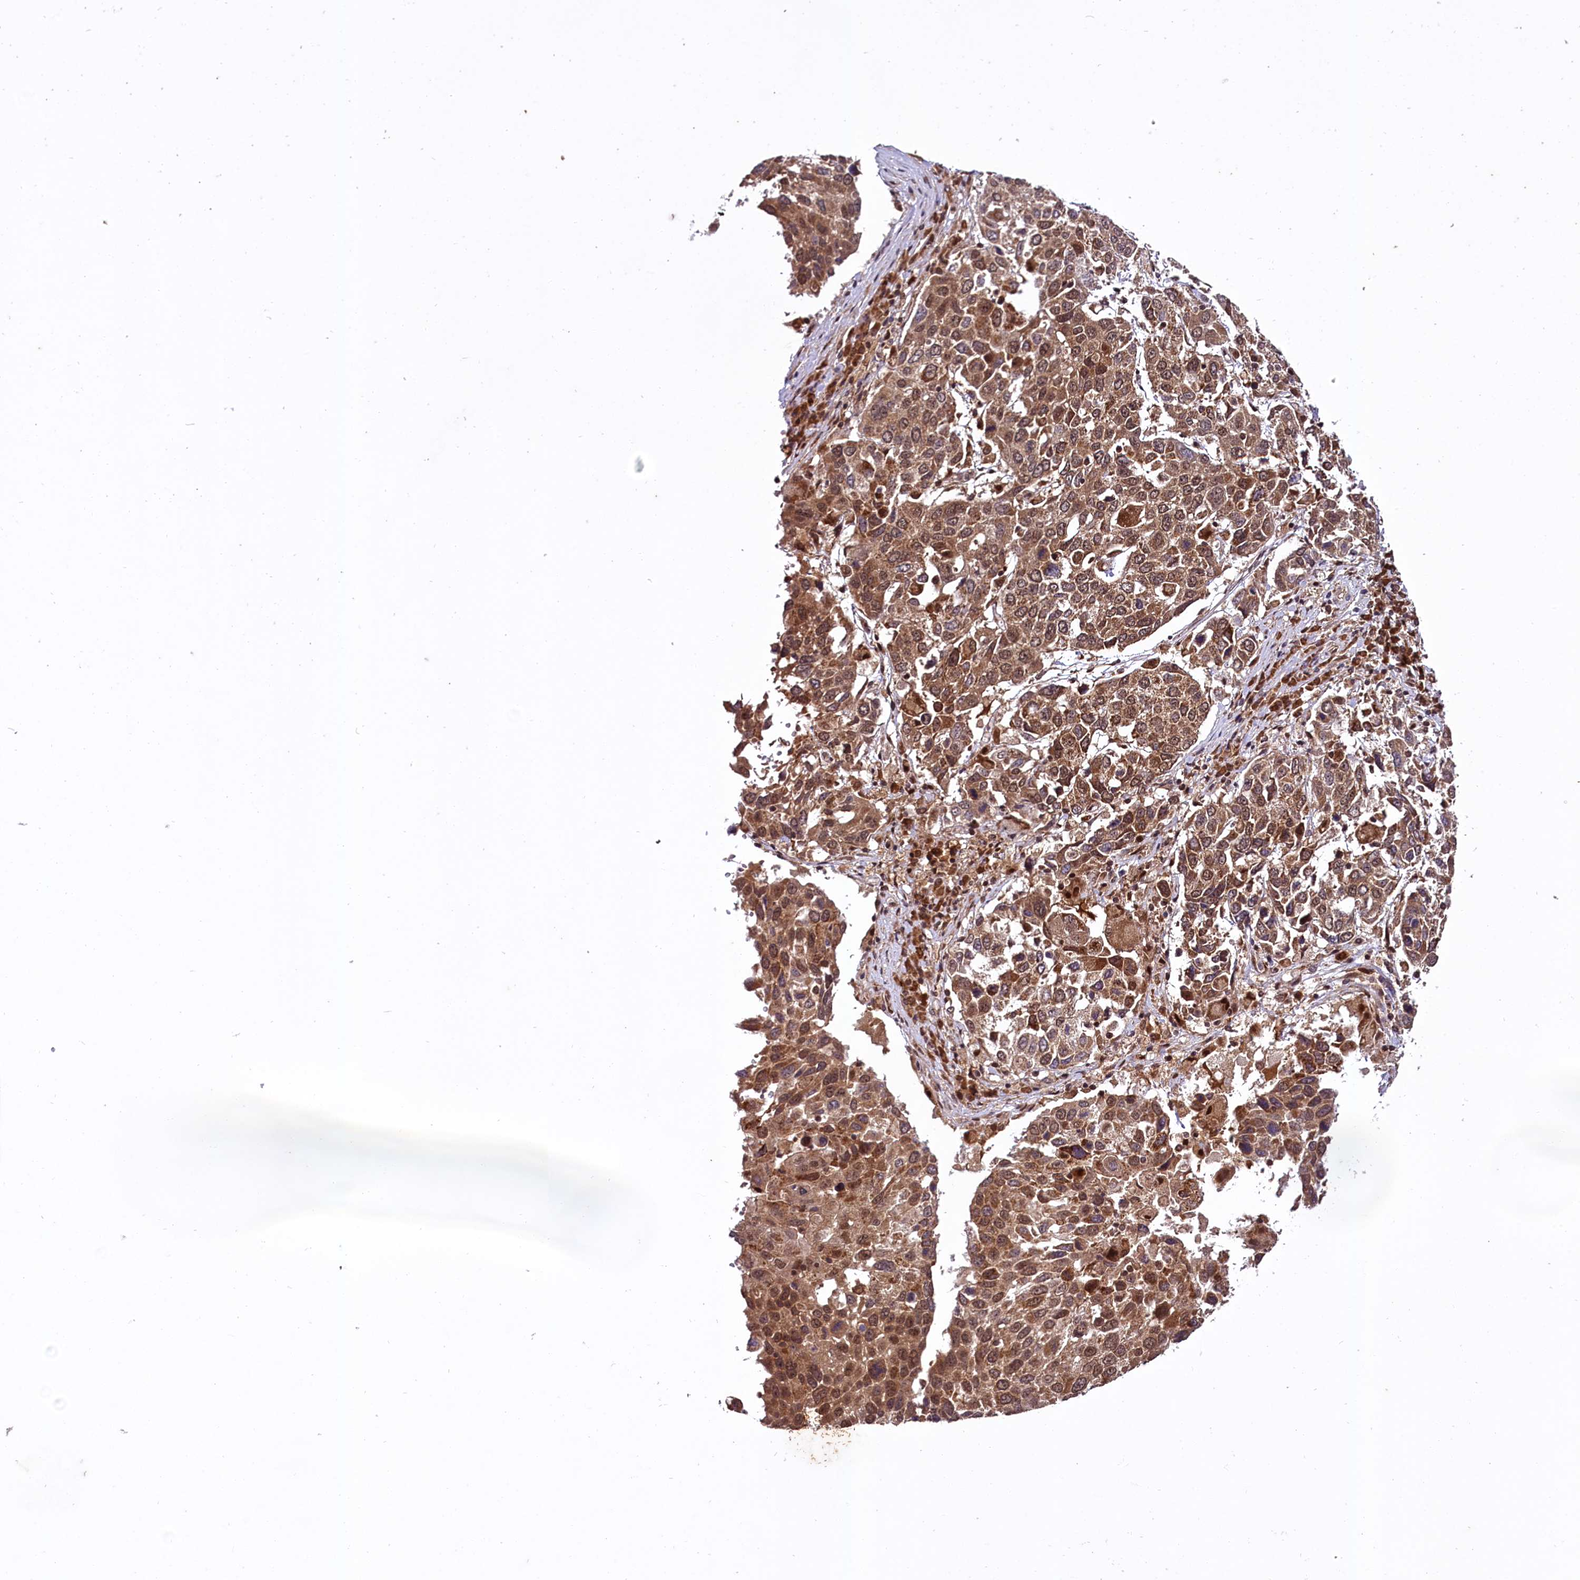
{"staining": {"intensity": "moderate", "quantity": ">75%", "location": "cytoplasmic/membranous,nuclear"}, "tissue": "lung cancer", "cell_type": "Tumor cells", "image_type": "cancer", "snomed": [{"axis": "morphology", "description": "Squamous cell carcinoma, NOS"}, {"axis": "topography", "description": "Lung"}], "caption": "IHC photomicrograph of neoplastic tissue: lung cancer (squamous cell carcinoma) stained using IHC exhibits medium levels of moderate protein expression localized specifically in the cytoplasmic/membranous and nuclear of tumor cells, appearing as a cytoplasmic/membranous and nuclear brown color.", "gene": "UBE3A", "patient": {"sex": "male", "age": 65}}